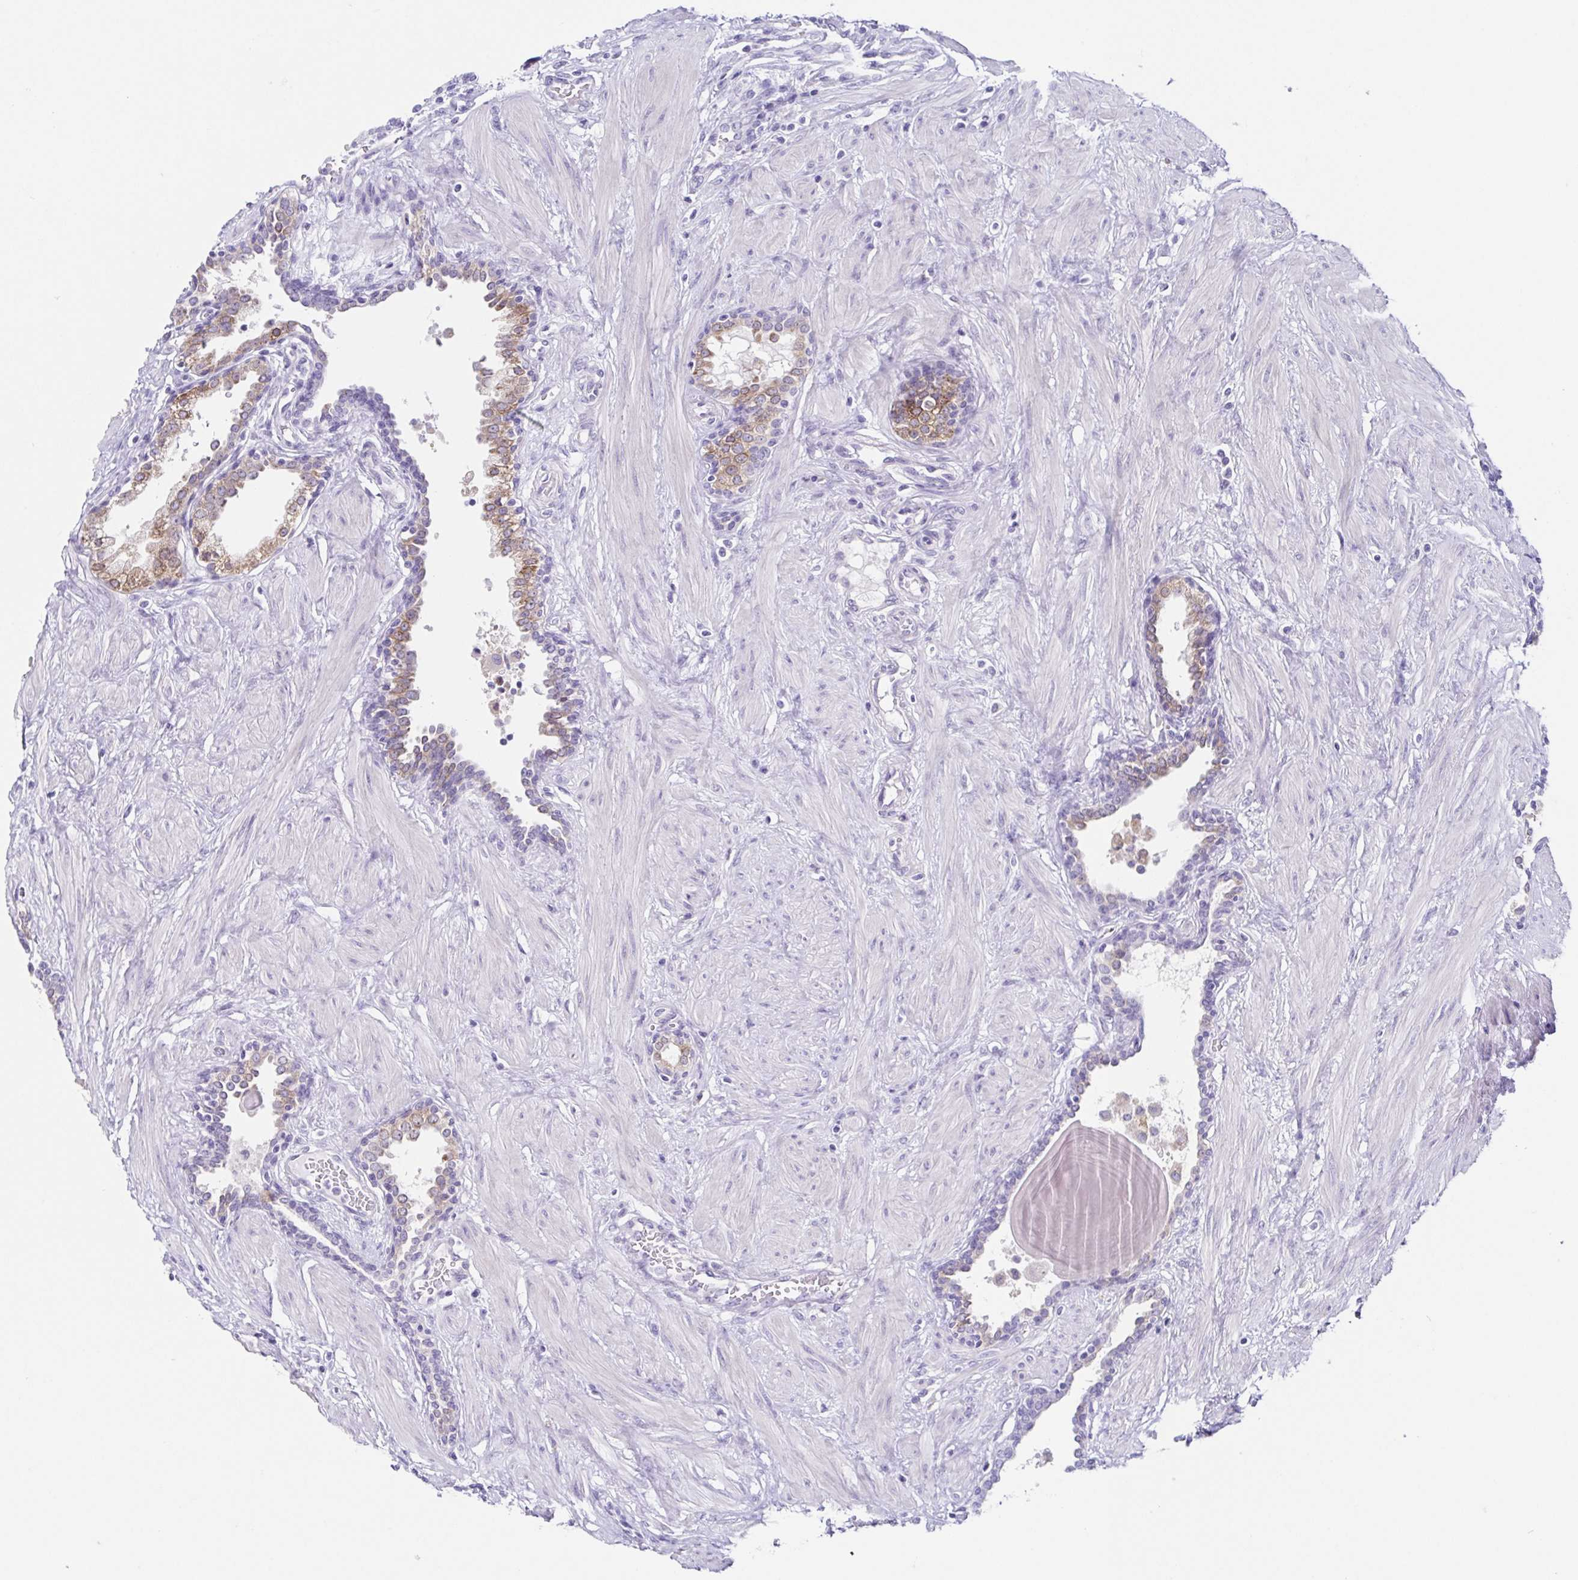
{"staining": {"intensity": "moderate", "quantity": ">75%", "location": "cytoplasmic/membranous"}, "tissue": "prostate", "cell_type": "Glandular cells", "image_type": "normal", "snomed": [{"axis": "morphology", "description": "Normal tissue, NOS"}, {"axis": "topography", "description": "Prostate"}], "caption": "Moderate cytoplasmic/membranous expression for a protein is identified in about >75% of glandular cells of normal prostate using immunohistochemistry.", "gene": "RDH11", "patient": {"sex": "male", "age": 55}}